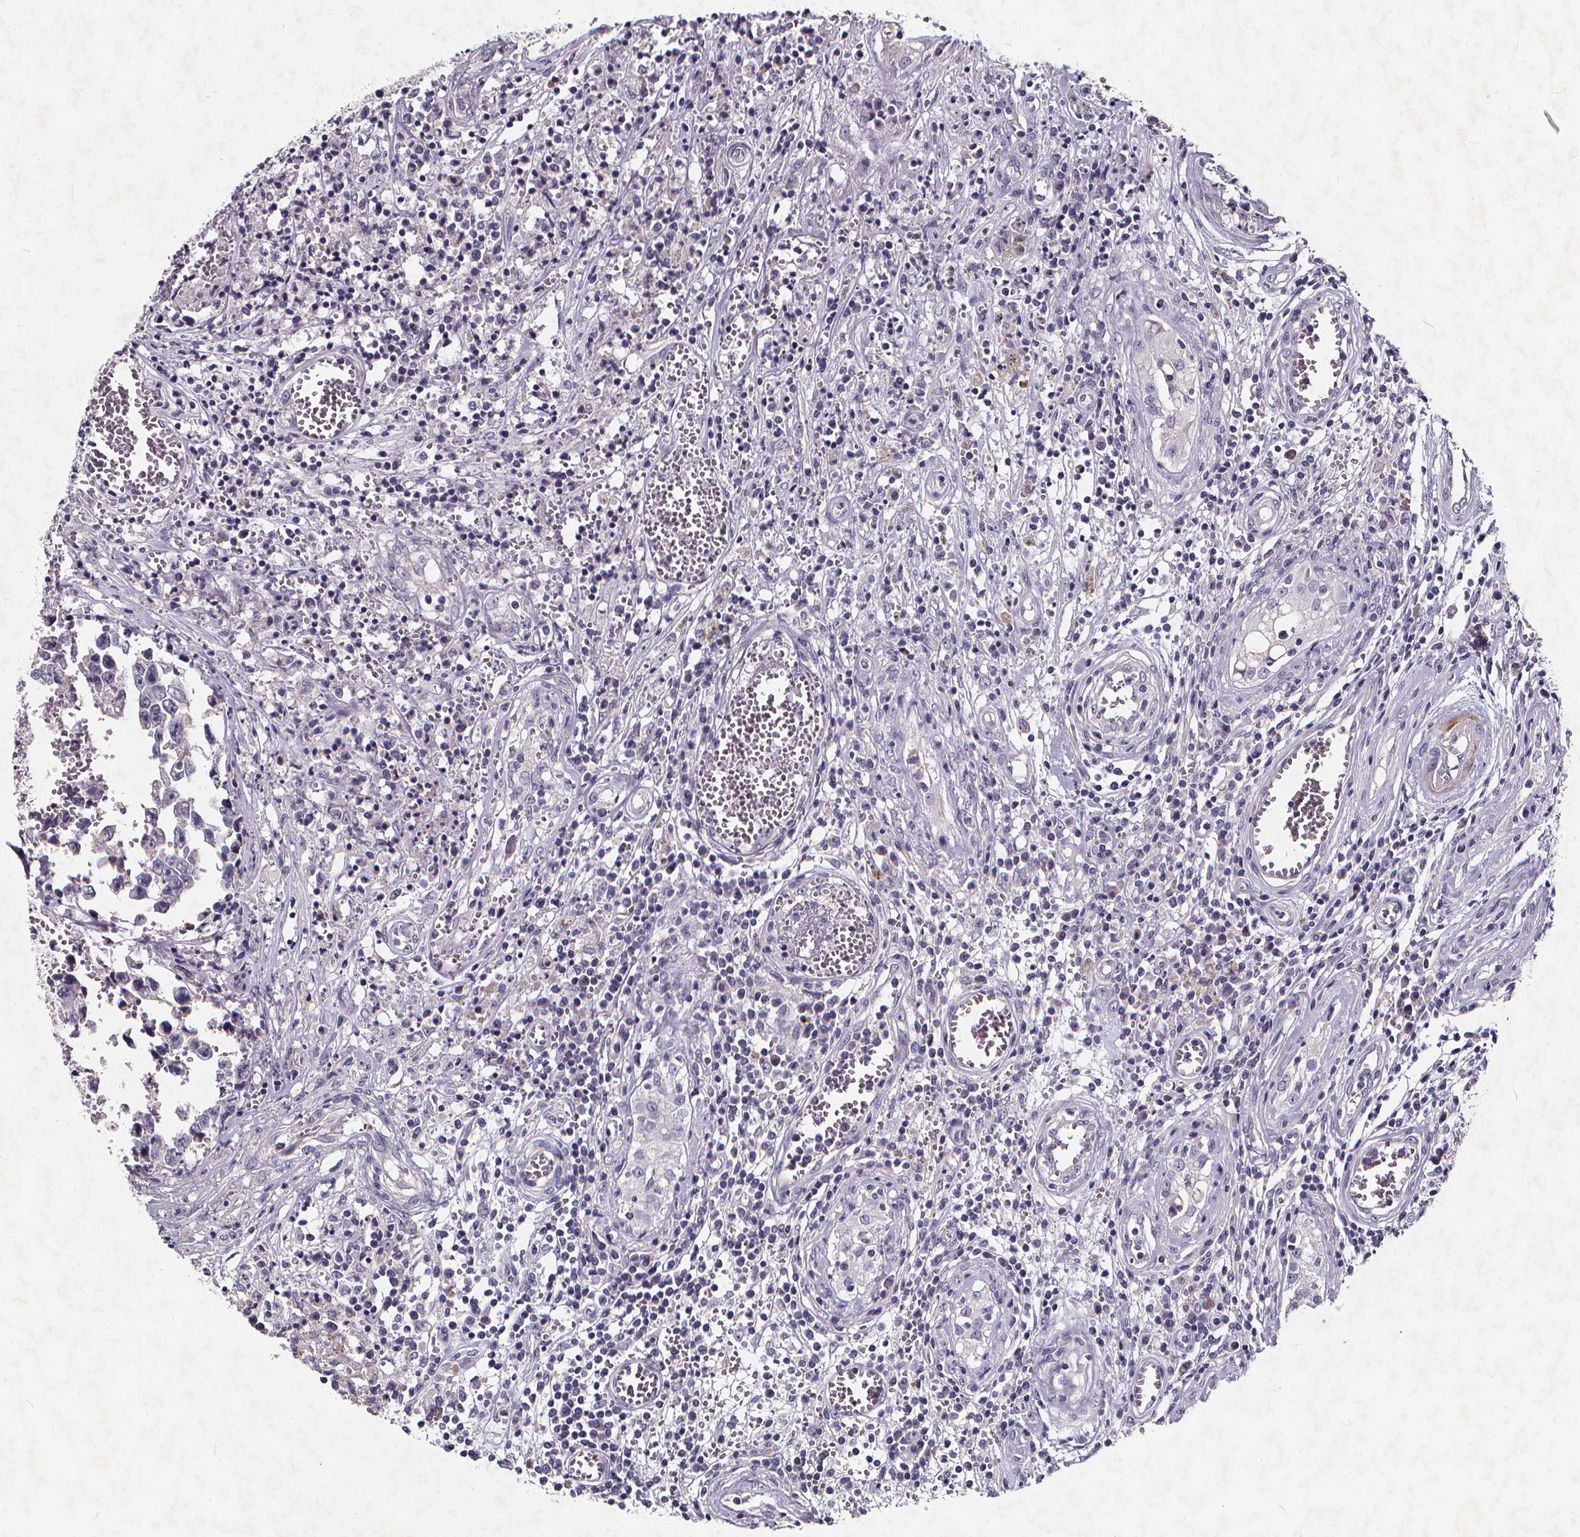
{"staining": {"intensity": "negative", "quantity": "none", "location": "none"}, "tissue": "testis cancer", "cell_type": "Tumor cells", "image_type": "cancer", "snomed": [{"axis": "morphology", "description": "Carcinoma, Embryonal, NOS"}, {"axis": "topography", "description": "Testis"}], "caption": "IHC image of testis cancer (embryonal carcinoma) stained for a protein (brown), which reveals no staining in tumor cells. Brightfield microscopy of immunohistochemistry stained with DAB (brown) and hematoxylin (blue), captured at high magnification.", "gene": "TSPAN14", "patient": {"sex": "male", "age": 36}}